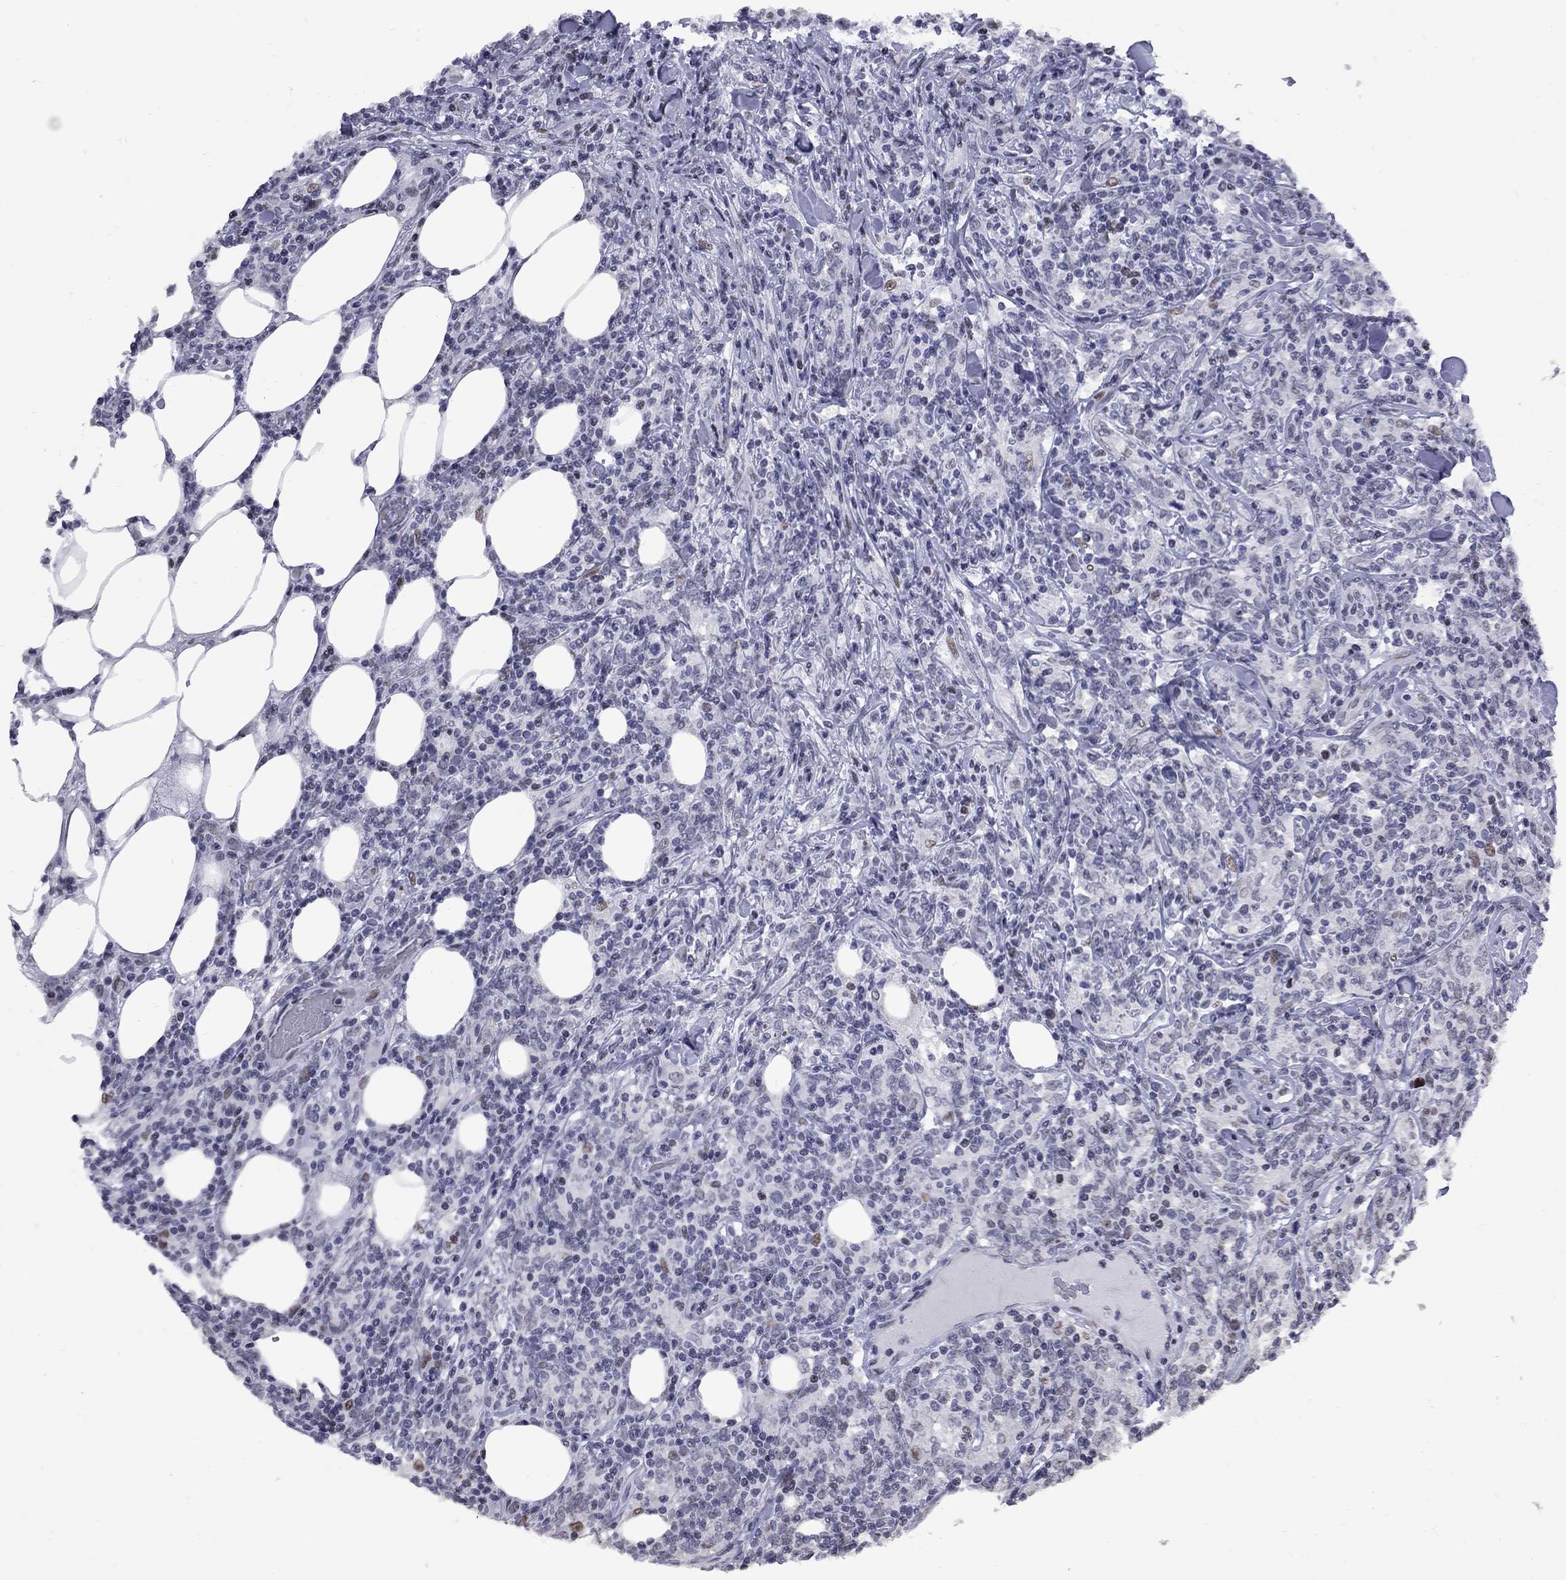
{"staining": {"intensity": "negative", "quantity": "none", "location": "none"}, "tissue": "lymphoma", "cell_type": "Tumor cells", "image_type": "cancer", "snomed": [{"axis": "morphology", "description": "Malignant lymphoma, non-Hodgkin's type, High grade"}, {"axis": "topography", "description": "Lymph node"}], "caption": "Histopathology image shows no significant protein expression in tumor cells of lymphoma. (Stains: DAB immunohistochemistry with hematoxylin counter stain, Microscopy: brightfield microscopy at high magnification).", "gene": "ZNF154", "patient": {"sex": "female", "age": 84}}